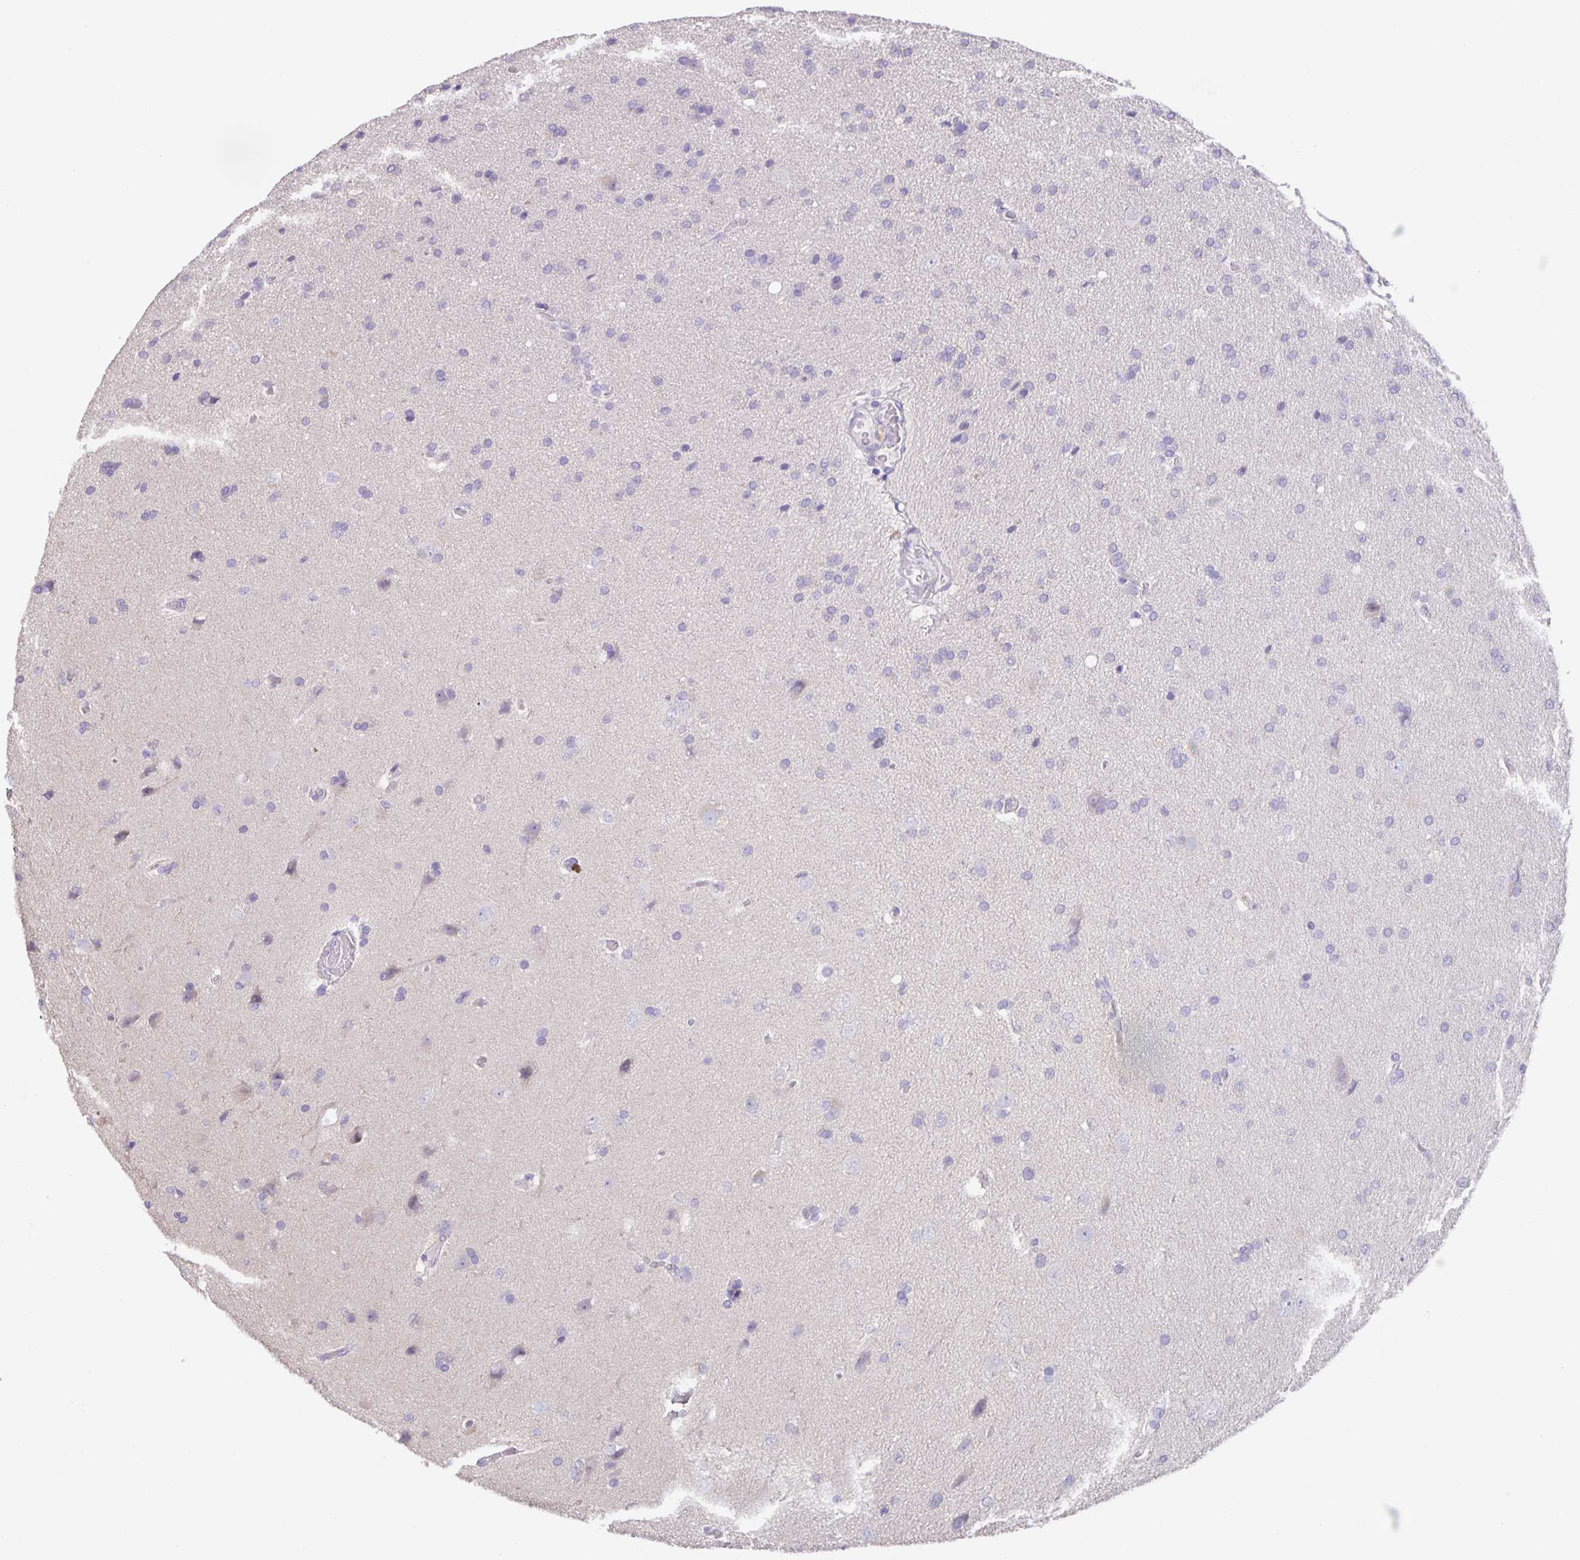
{"staining": {"intensity": "negative", "quantity": "none", "location": "none"}, "tissue": "glioma", "cell_type": "Tumor cells", "image_type": "cancer", "snomed": [{"axis": "morphology", "description": "Glioma, malignant, Low grade"}, {"axis": "topography", "description": "Brain"}], "caption": "The immunohistochemistry (IHC) micrograph has no significant staining in tumor cells of glioma tissue.", "gene": "PRR36", "patient": {"sex": "female", "age": 54}}